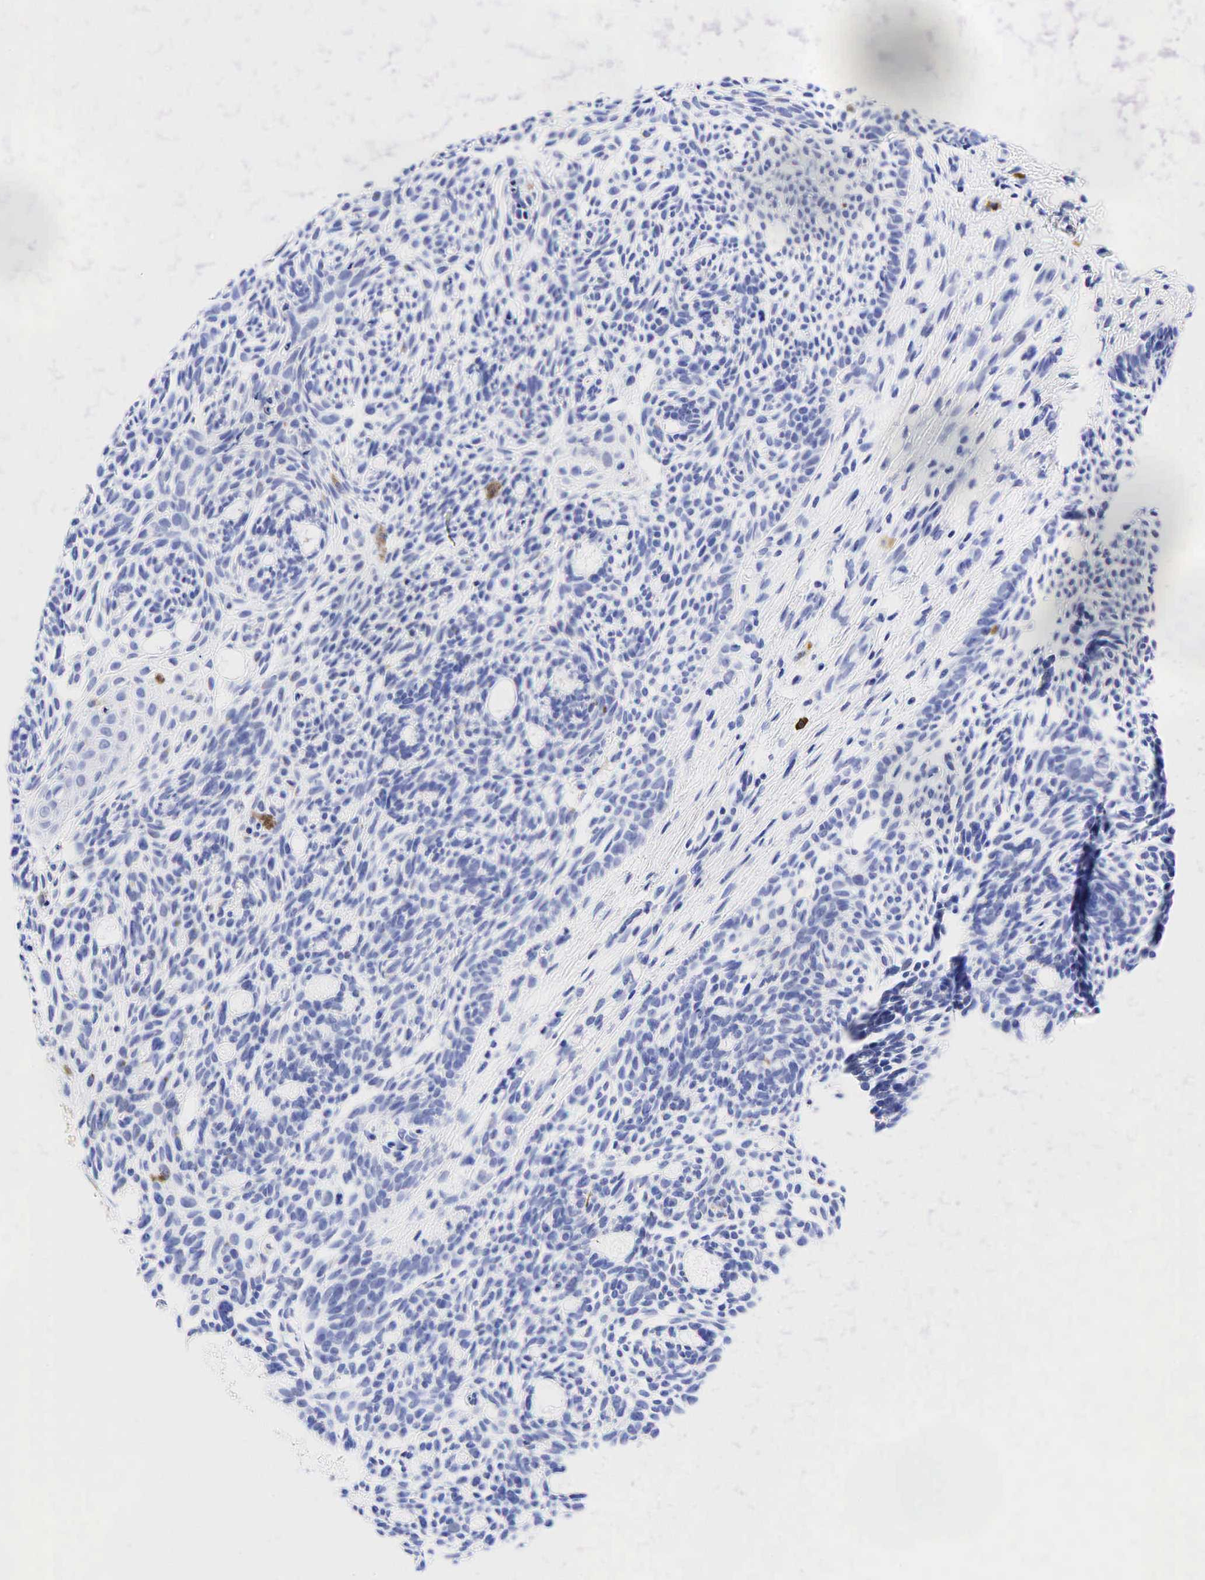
{"staining": {"intensity": "negative", "quantity": "none", "location": "none"}, "tissue": "skin cancer", "cell_type": "Tumor cells", "image_type": "cancer", "snomed": [{"axis": "morphology", "description": "Basal cell carcinoma"}, {"axis": "topography", "description": "Skin"}], "caption": "Skin basal cell carcinoma was stained to show a protein in brown. There is no significant expression in tumor cells. (Immunohistochemistry, brightfield microscopy, high magnification).", "gene": "CD79A", "patient": {"sex": "male", "age": 58}}